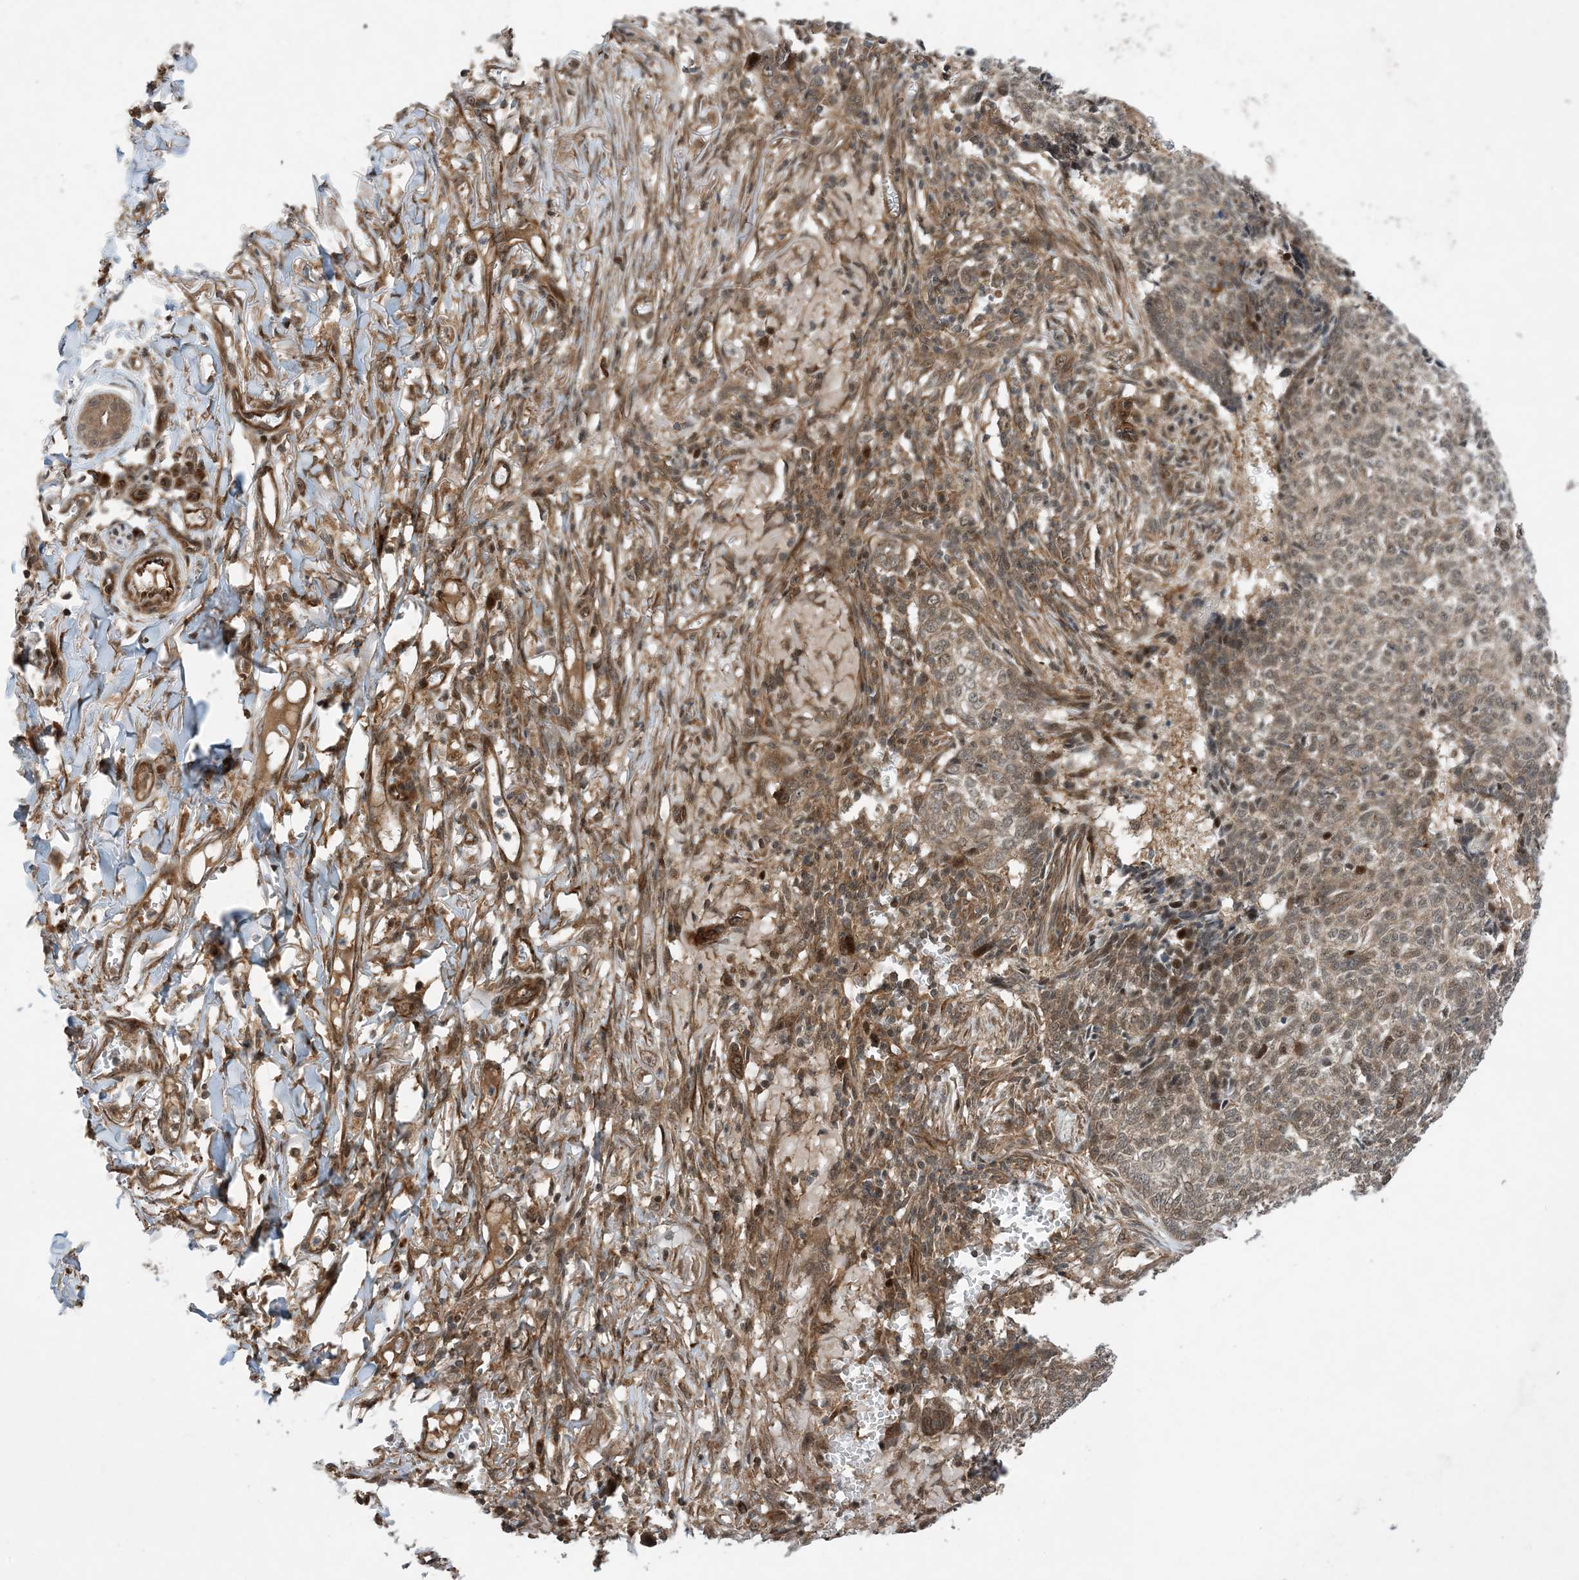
{"staining": {"intensity": "moderate", "quantity": ">75%", "location": "cytoplasmic/membranous"}, "tissue": "skin cancer", "cell_type": "Tumor cells", "image_type": "cancer", "snomed": [{"axis": "morphology", "description": "Basal cell carcinoma"}, {"axis": "topography", "description": "Skin"}], "caption": "Basal cell carcinoma (skin) stained with DAB (3,3'-diaminobenzidine) immunohistochemistry (IHC) exhibits medium levels of moderate cytoplasmic/membranous staining in about >75% of tumor cells. Immunohistochemistry (ihc) stains the protein of interest in brown and the nuclei are stained blue.", "gene": "HEMK1", "patient": {"sex": "male", "age": 85}}